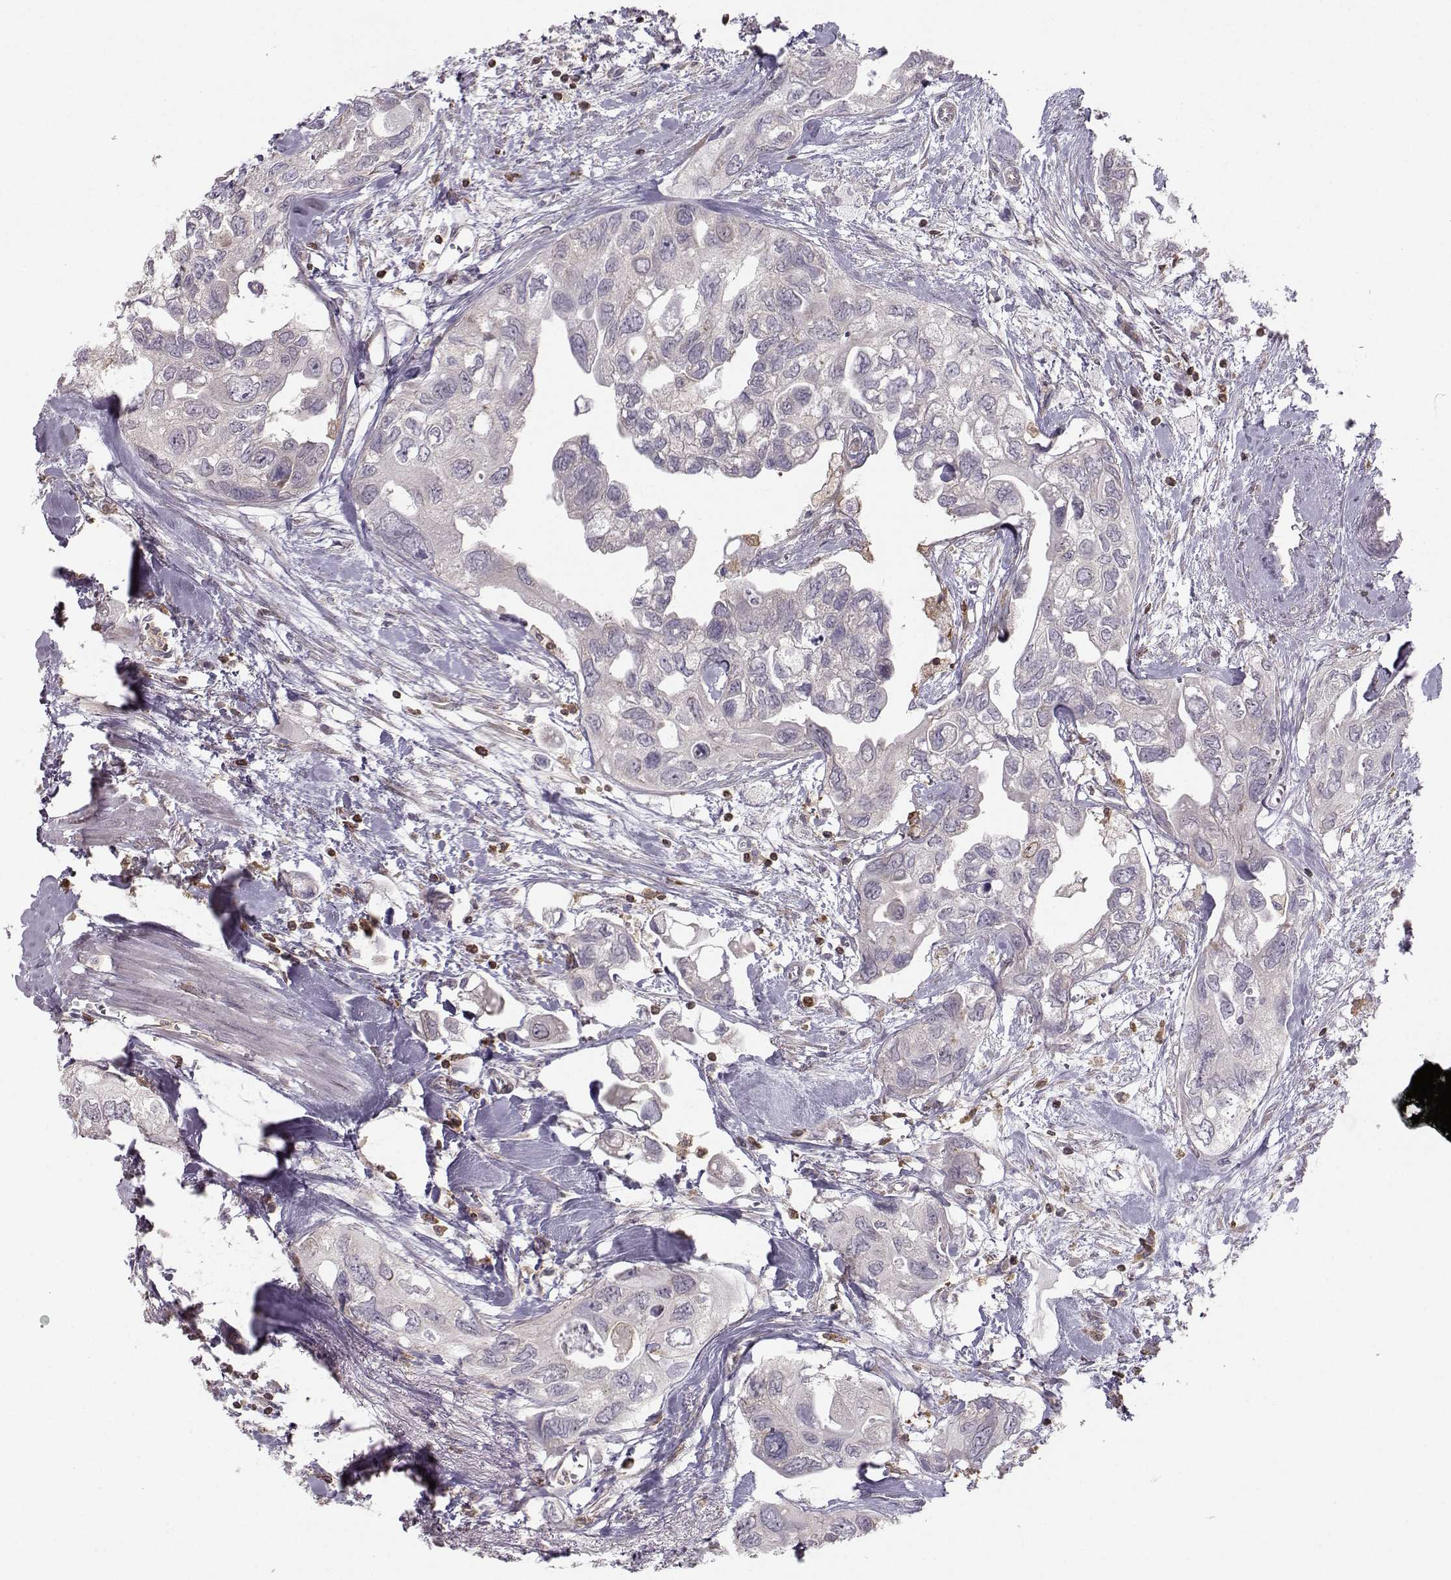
{"staining": {"intensity": "negative", "quantity": "none", "location": "none"}, "tissue": "urothelial cancer", "cell_type": "Tumor cells", "image_type": "cancer", "snomed": [{"axis": "morphology", "description": "Urothelial carcinoma, High grade"}, {"axis": "topography", "description": "Urinary bladder"}], "caption": "Histopathology image shows no protein expression in tumor cells of urothelial cancer tissue.", "gene": "ZBTB32", "patient": {"sex": "male", "age": 59}}